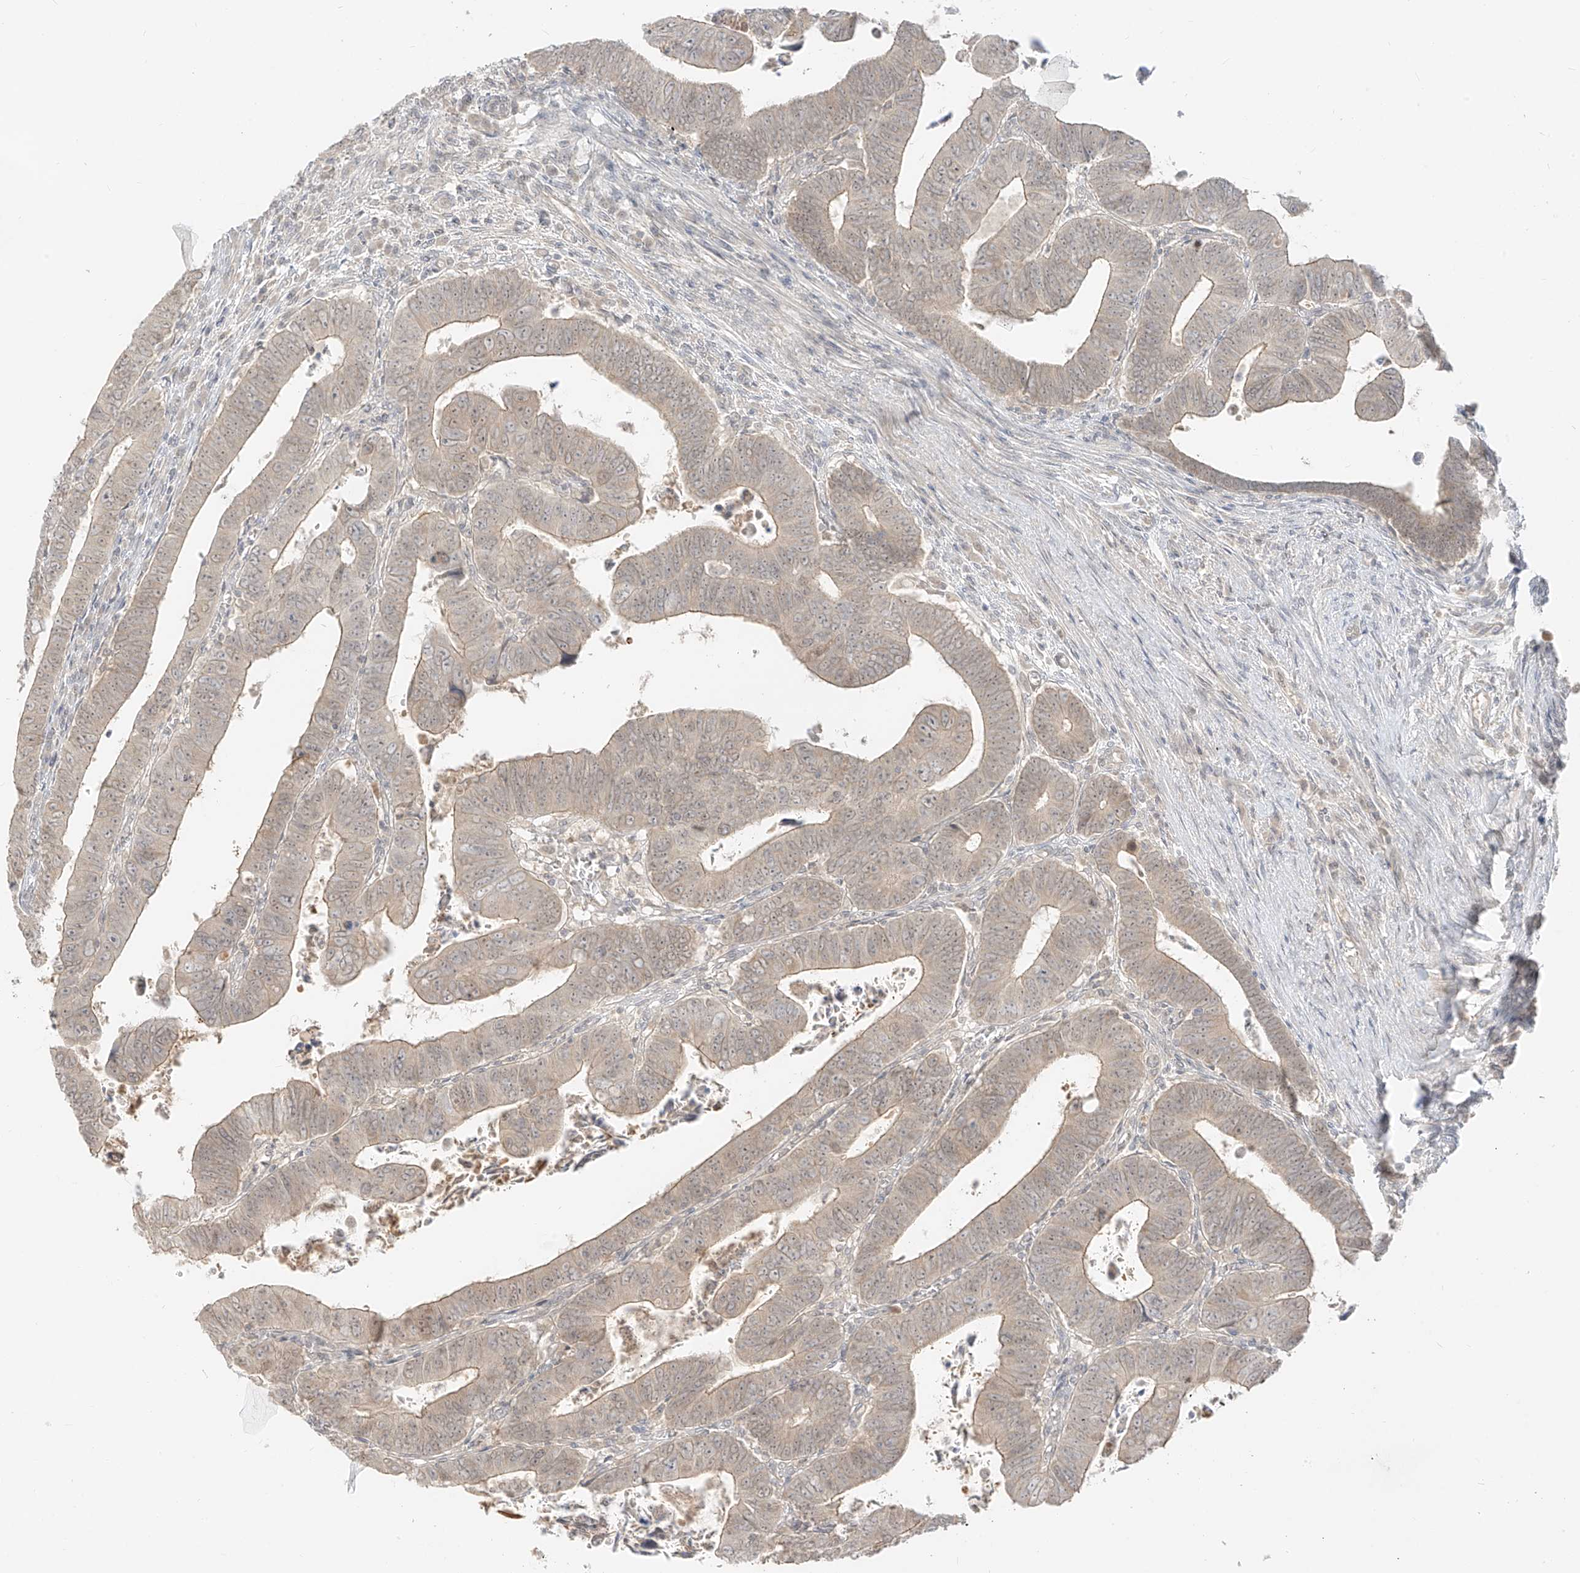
{"staining": {"intensity": "weak", "quantity": "25%-75%", "location": "cytoplasmic/membranous"}, "tissue": "colorectal cancer", "cell_type": "Tumor cells", "image_type": "cancer", "snomed": [{"axis": "morphology", "description": "Normal tissue, NOS"}, {"axis": "morphology", "description": "Adenocarcinoma, NOS"}, {"axis": "topography", "description": "Rectum"}], "caption": "There is low levels of weak cytoplasmic/membranous staining in tumor cells of adenocarcinoma (colorectal), as demonstrated by immunohistochemical staining (brown color).", "gene": "LIPT1", "patient": {"sex": "female", "age": 65}}